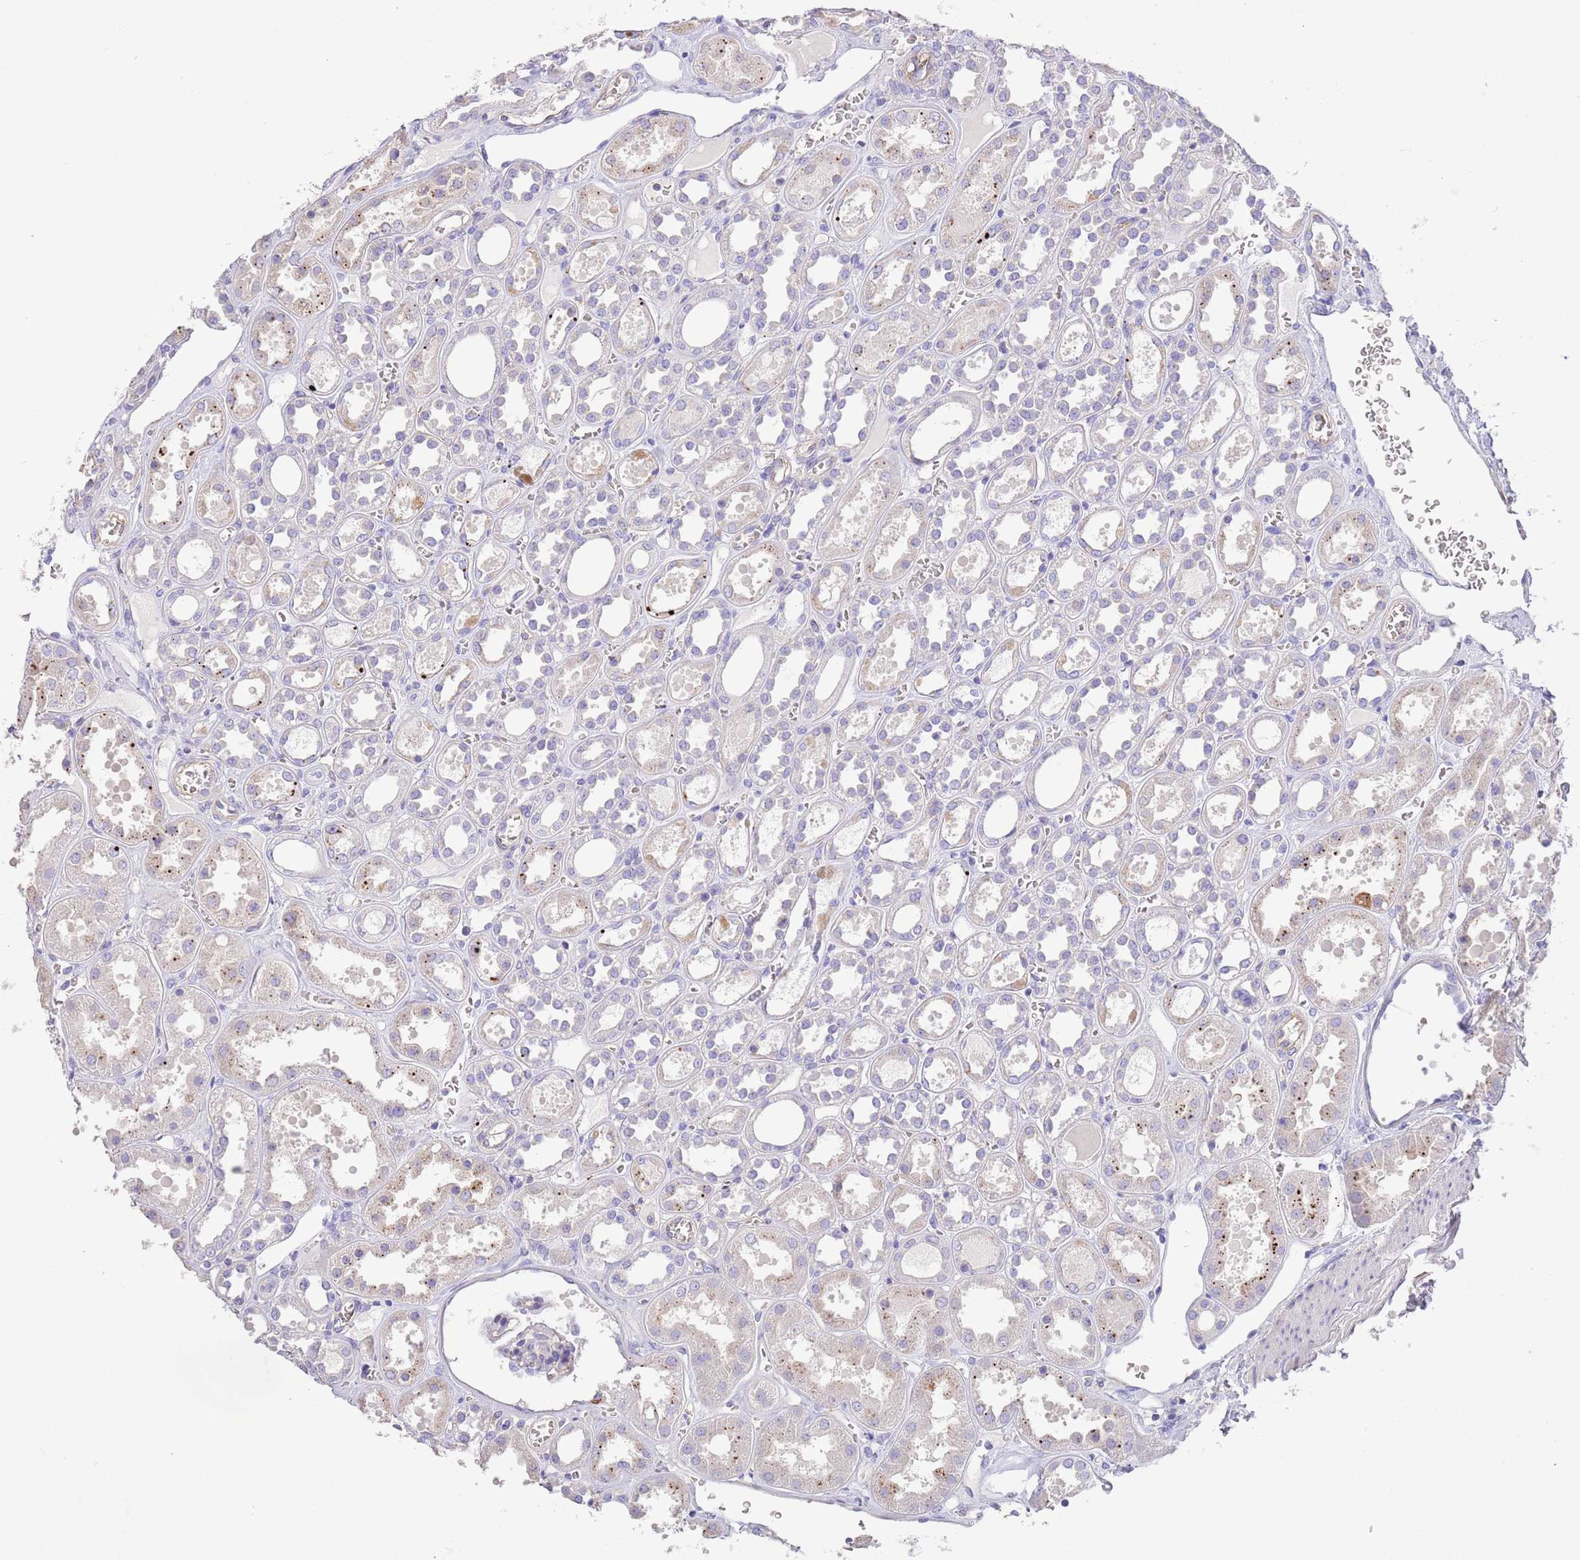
{"staining": {"intensity": "negative", "quantity": "none", "location": "none"}, "tissue": "kidney", "cell_type": "Cells in glomeruli", "image_type": "normal", "snomed": [{"axis": "morphology", "description": "Normal tissue, NOS"}, {"axis": "topography", "description": "Kidney"}], "caption": "The immunohistochemistry (IHC) image has no significant staining in cells in glomeruli of kidney.", "gene": "SFTPA1", "patient": {"sex": "female", "age": 41}}